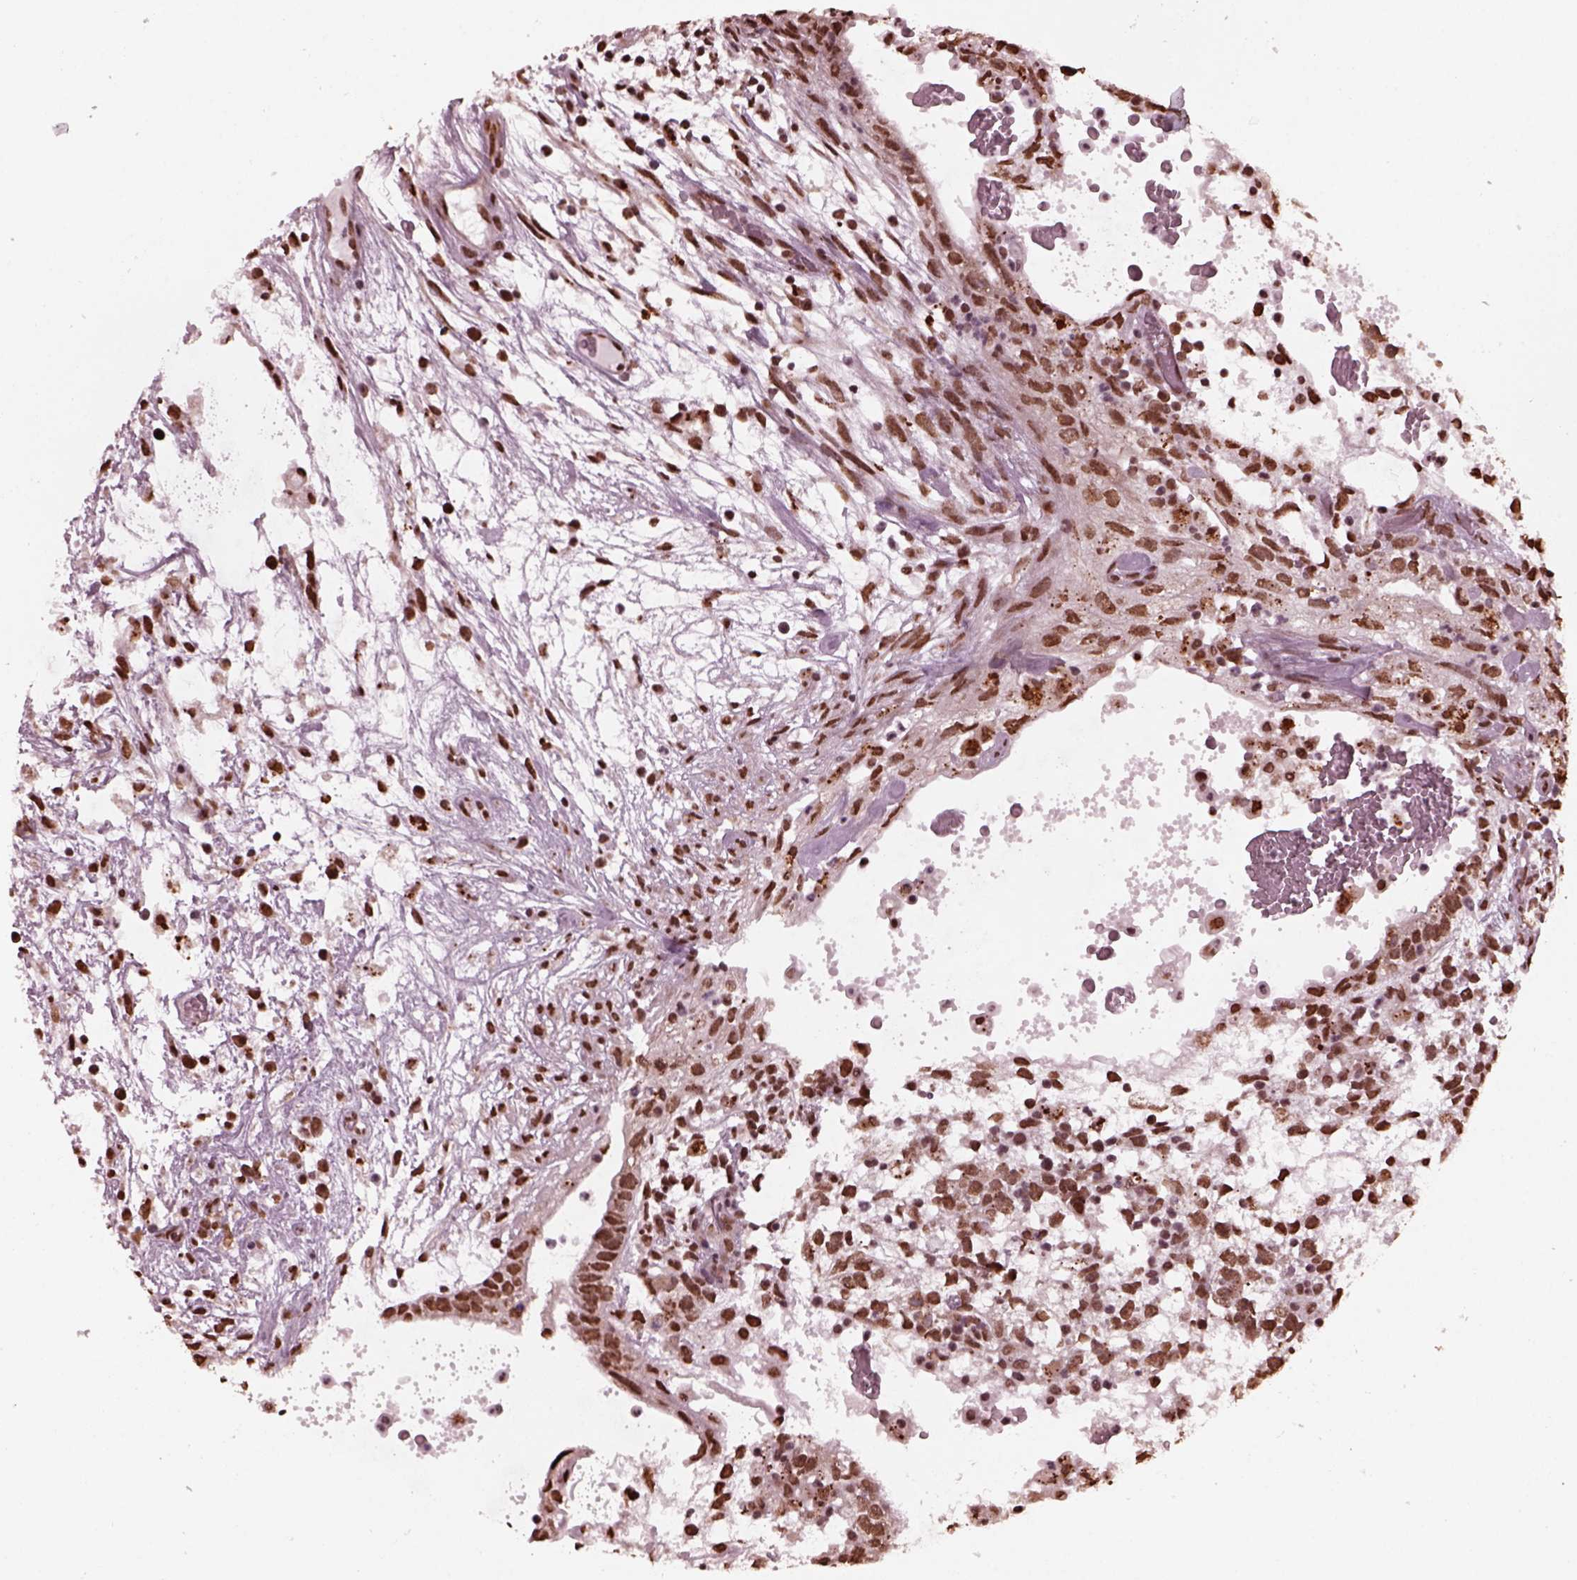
{"staining": {"intensity": "moderate", "quantity": ">75%", "location": "nuclear"}, "tissue": "testis cancer", "cell_type": "Tumor cells", "image_type": "cancer", "snomed": [{"axis": "morphology", "description": "Normal tissue, NOS"}, {"axis": "morphology", "description": "Carcinoma, Embryonal, NOS"}, {"axis": "topography", "description": "Testis"}], "caption": "Immunohistochemistry photomicrograph of neoplastic tissue: human testis cancer (embryonal carcinoma) stained using immunohistochemistry (IHC) exhibits medium levels of moderate protein expression localized specifically in the nuclear of tumor cells, appearing as a nuclear brown color.", "gene": "NSD1", "patient": {"sex": "male", "age": 32}}